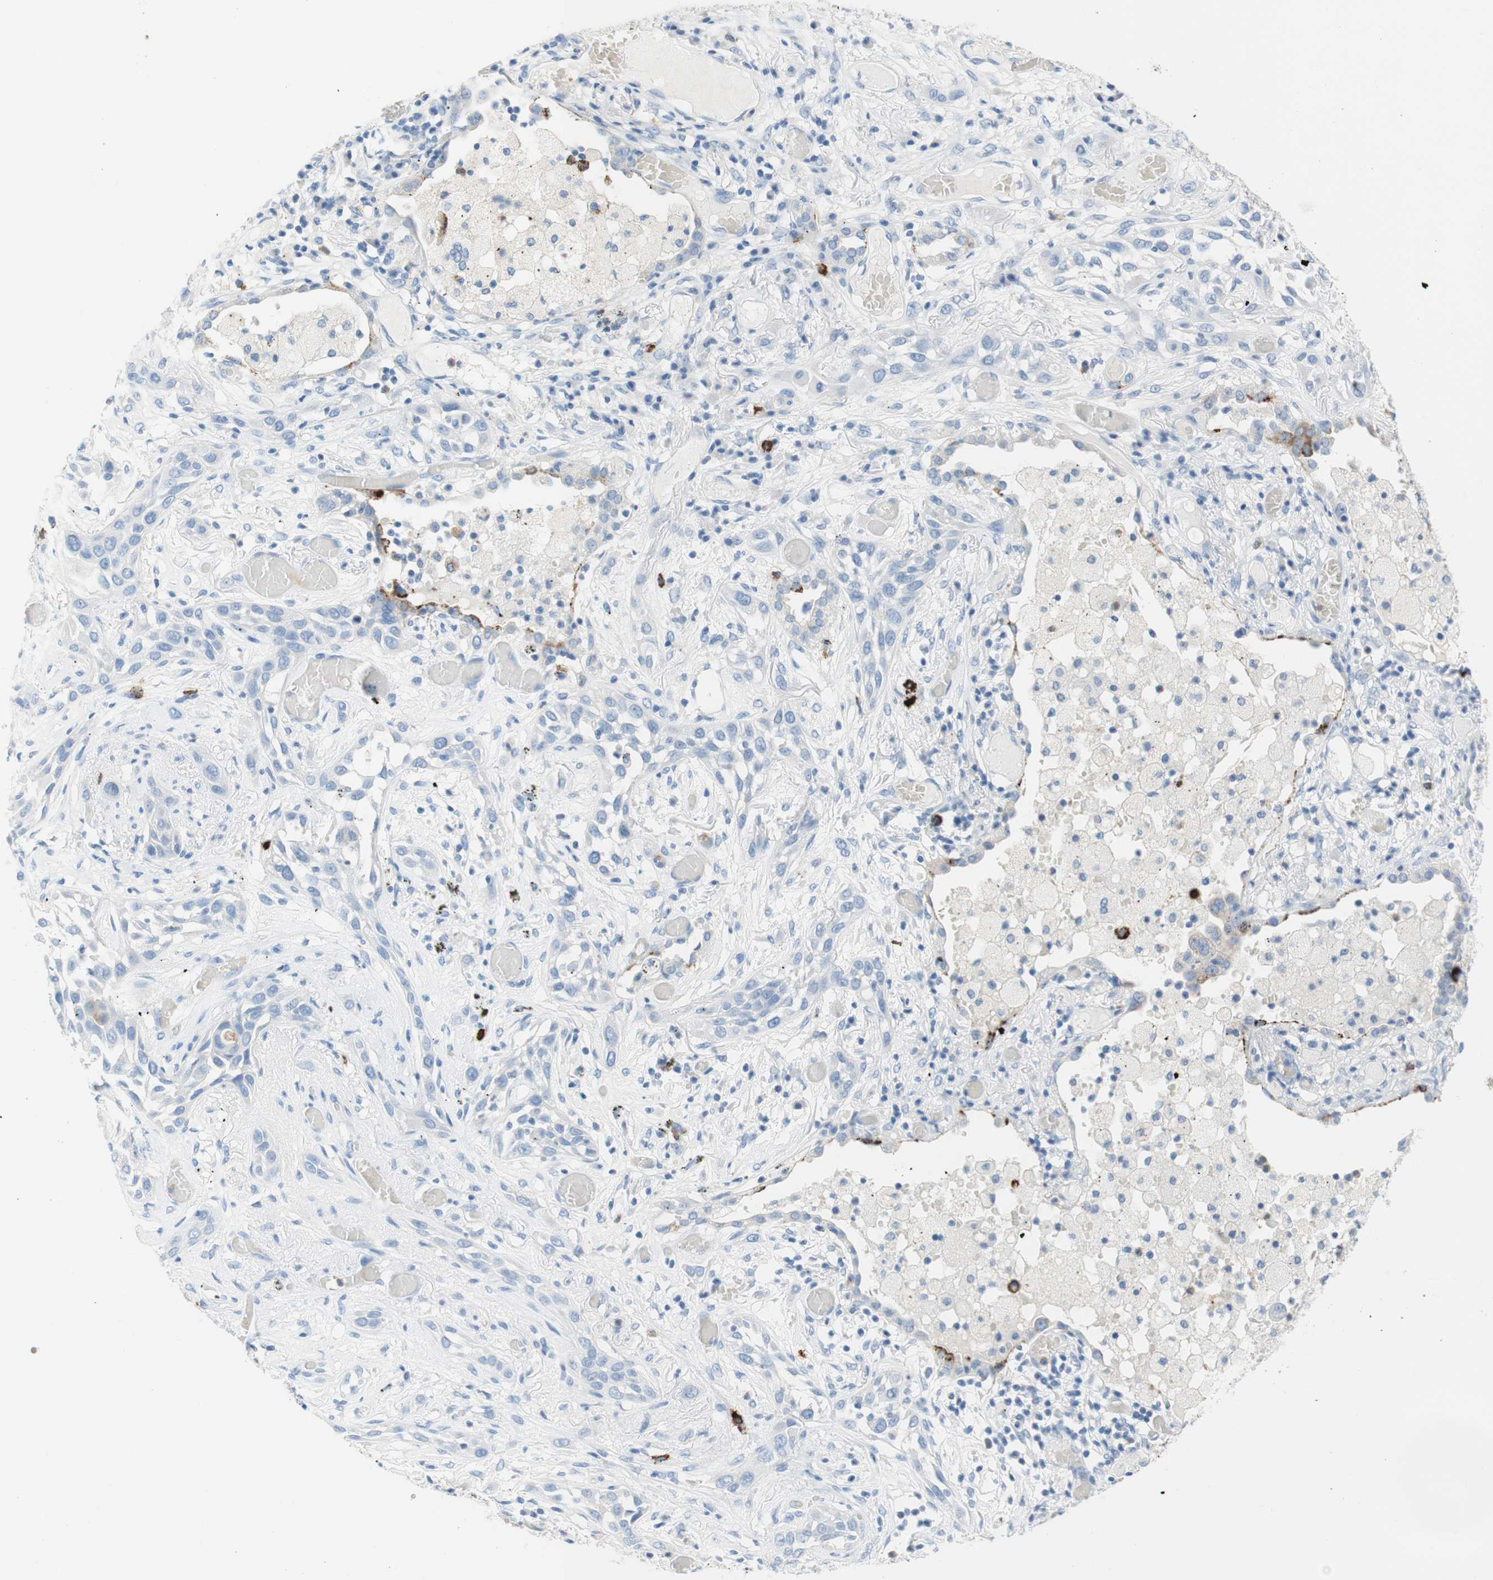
{"staining": {"intensity": "negative", "quantity": "none", "location": "none"}, "tissue": "lung cancer", "cell_type": "Tumor cells", "image_type": "cancer", "snomed": [{"axis": "morphology", "description": "Squamous cell carcinoma, NOS"}, {"axis": "topography", "description": "Lung"}], "caption": "High magnification brightfield microscopy of squamous cell carcinoma (lung) stained with DAB (3,3'-diaminobenzidine) (brown) and counterstained with hematoxylin (blue): tumor cells show no significant positivity.", "gene": "CEACAM1", "patient": {"sex": "male", "age": 71}}